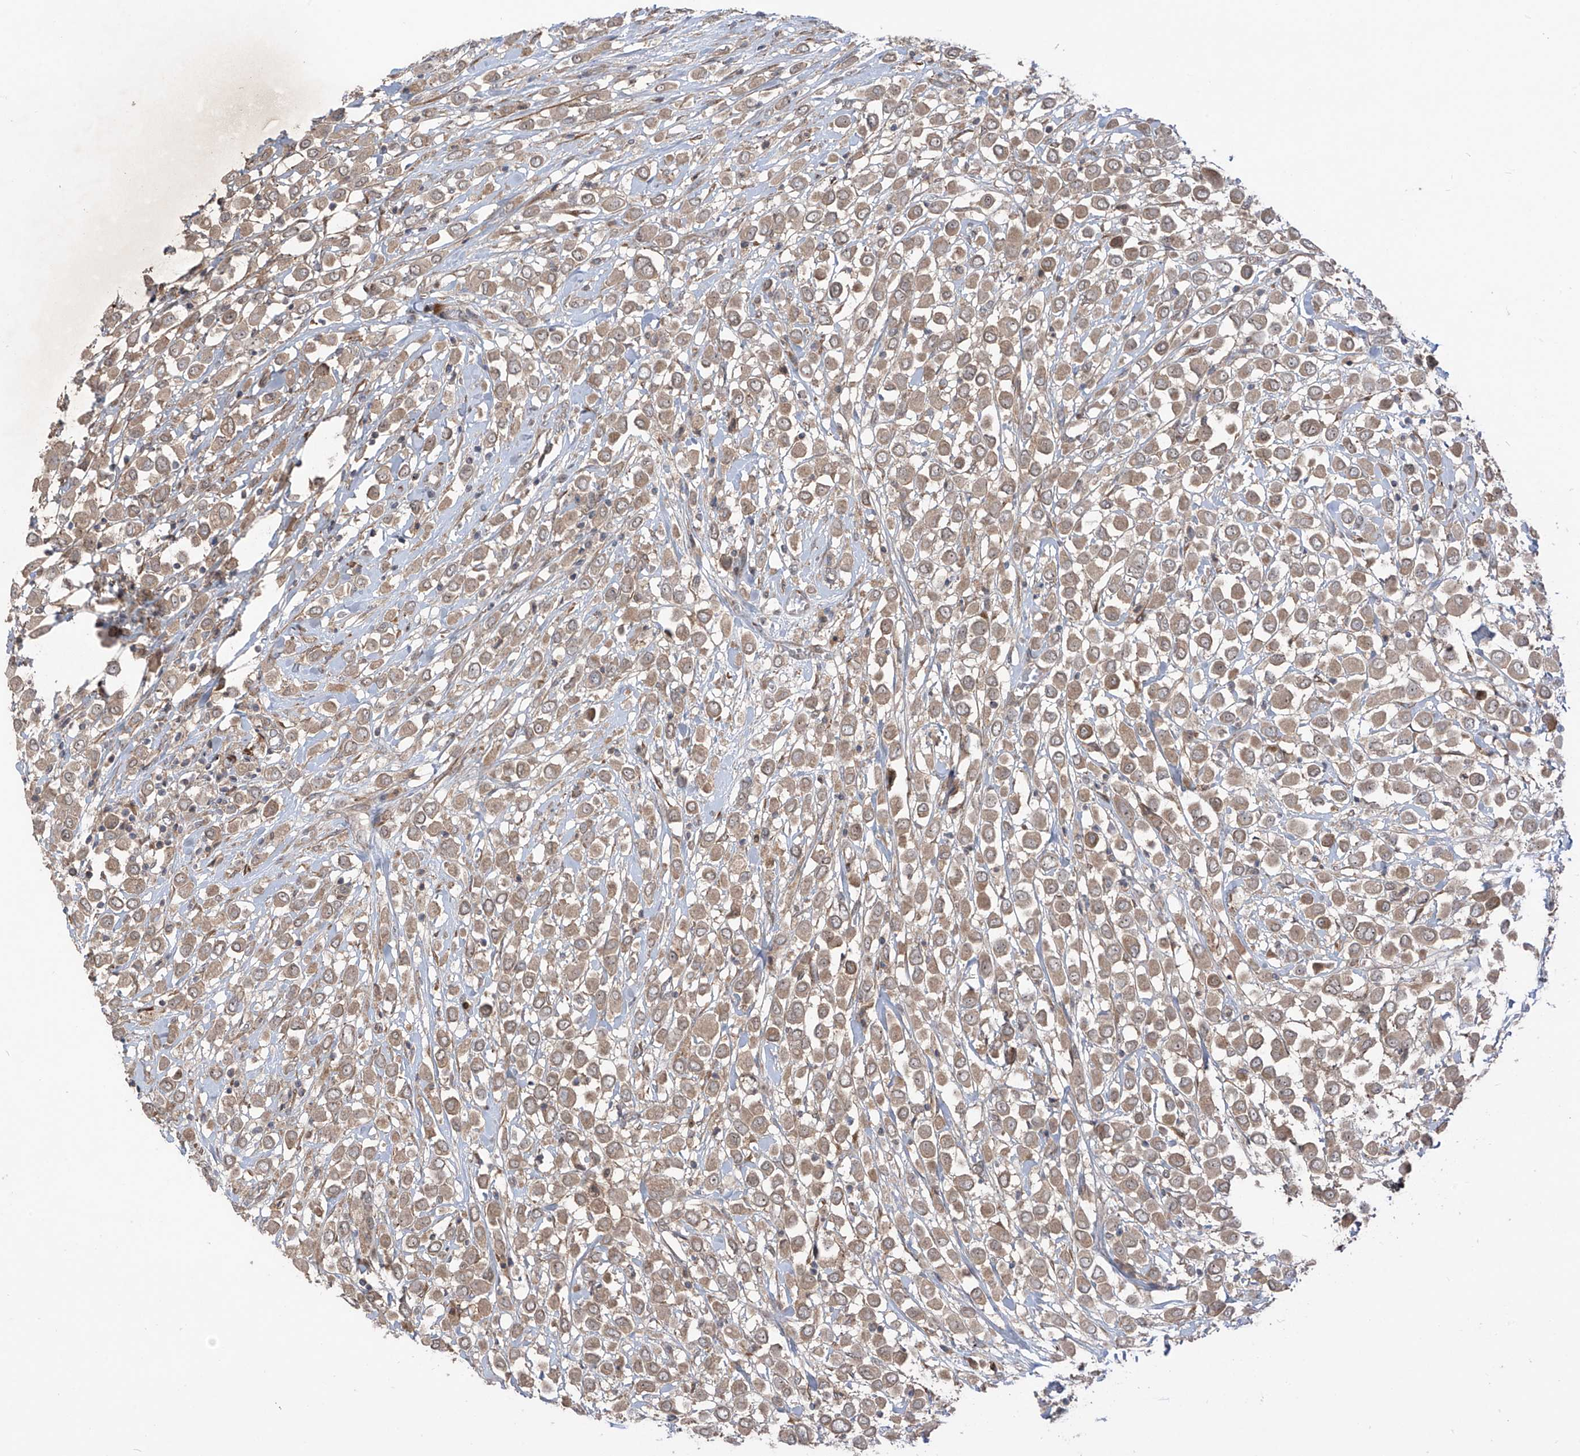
{"staining": {"intensity": "weak", "quantity": ">75%", "location": "cytoplasmic/membranous"}, "tissue": "breast cancer", "cell_type": "Tumor cells", "image_type": "cancer", "snomed": [{"axis": "morphology", "description": "Duct carcinoma"}, {"axis": "topography", "description": "Breast"}], "caption": "The immunohistochemical stain highlights weak cytoplasmic/membranous staining in tumor cells of breast intraductal carcinoma tissue.", "gene": "LRRC74A", "patient": {"sex": "female", "age": 61}}